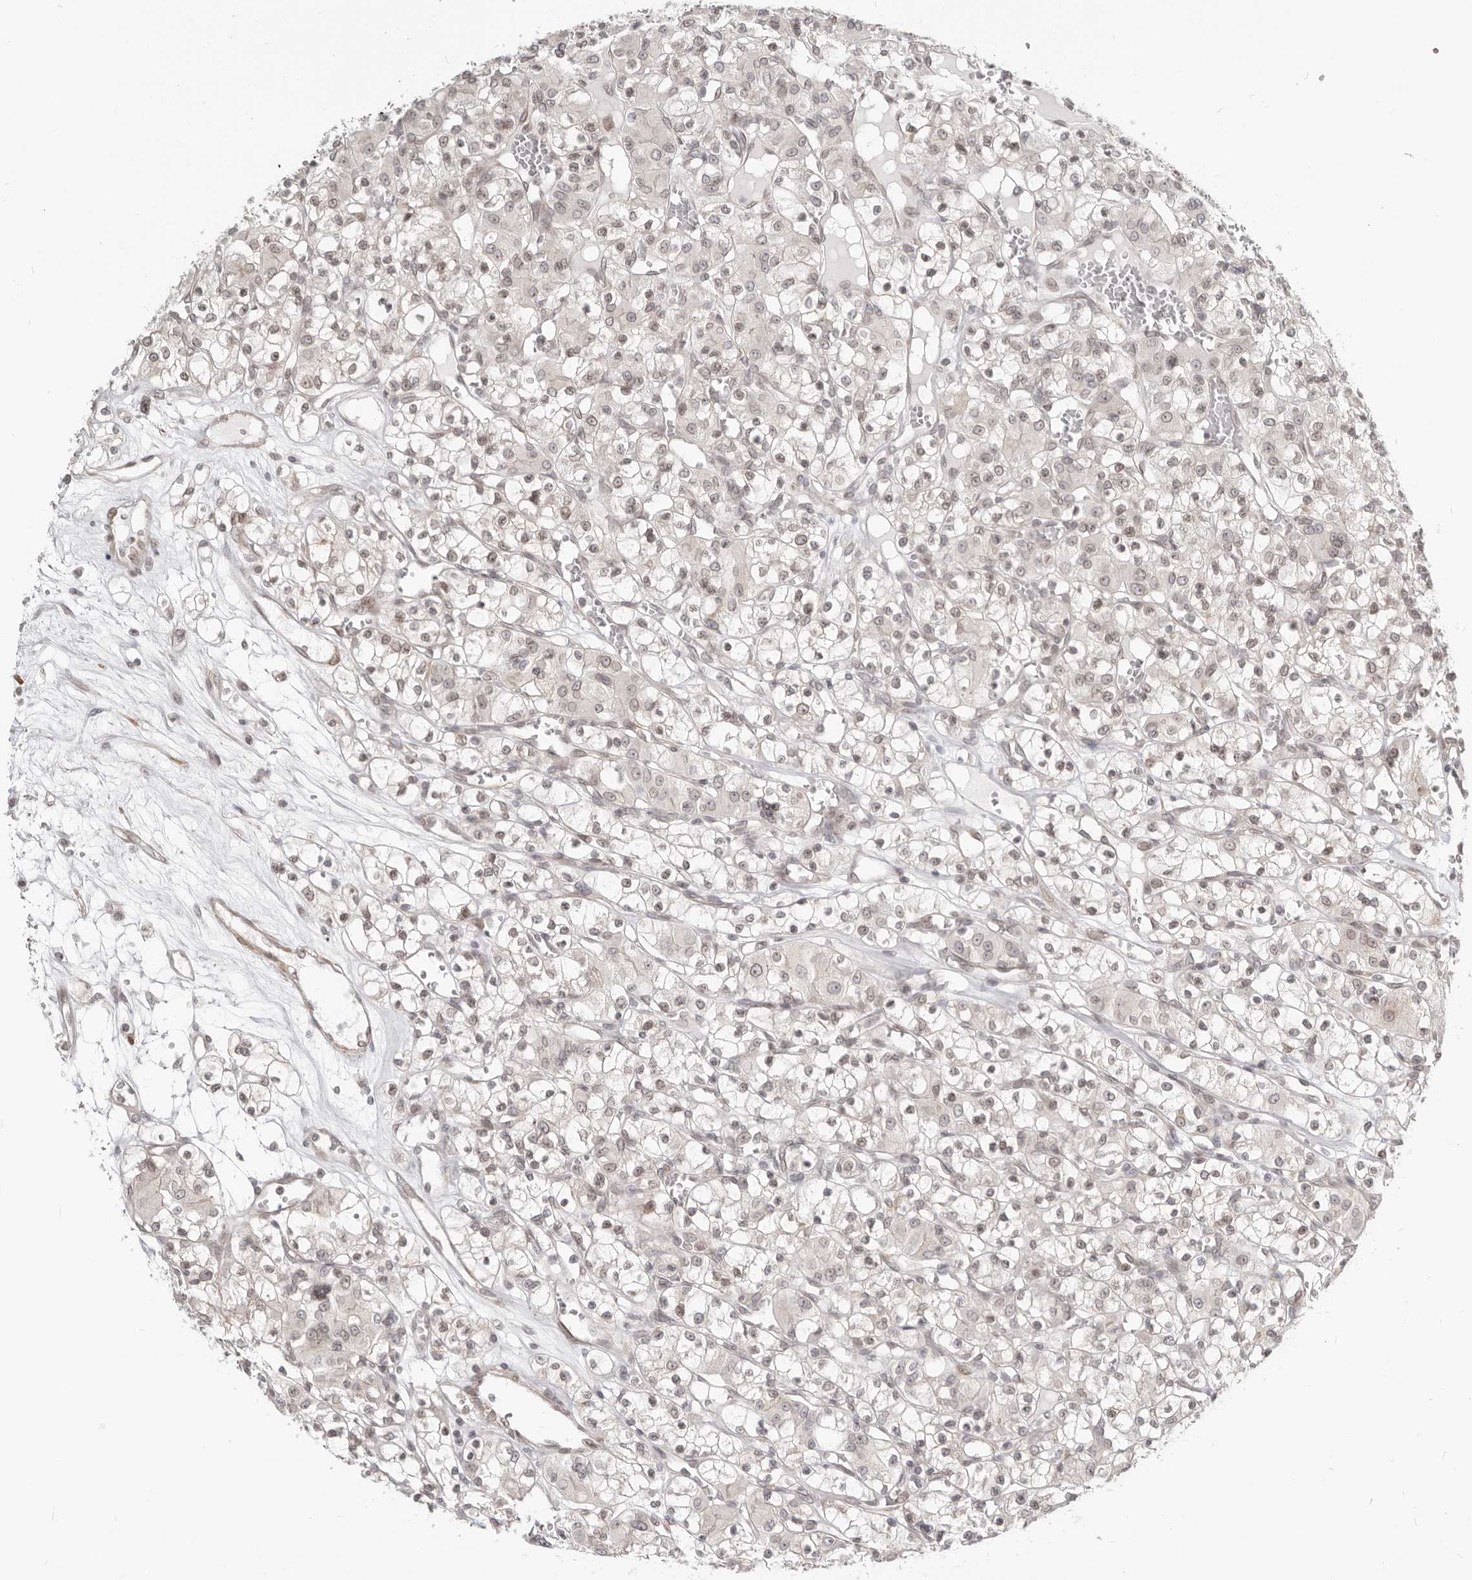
{"staining": {"intensity": "negative", "quantity": "none", "location": "none"}, "tissue": "renal cancer", "cell_type": "Tumor cells", "image_type": "cancer", "snomed": [{"axis": "morphology", "description": "Adenocarcinoma, NOS"}, {"axis": "topography", "description": "Kidney"}], "caption": "The micrograph displays no staining of tumor cells in adenocarcinoma (renal).", "gene": "NUP153", "patient": {"sex": "female", "age": 59}}